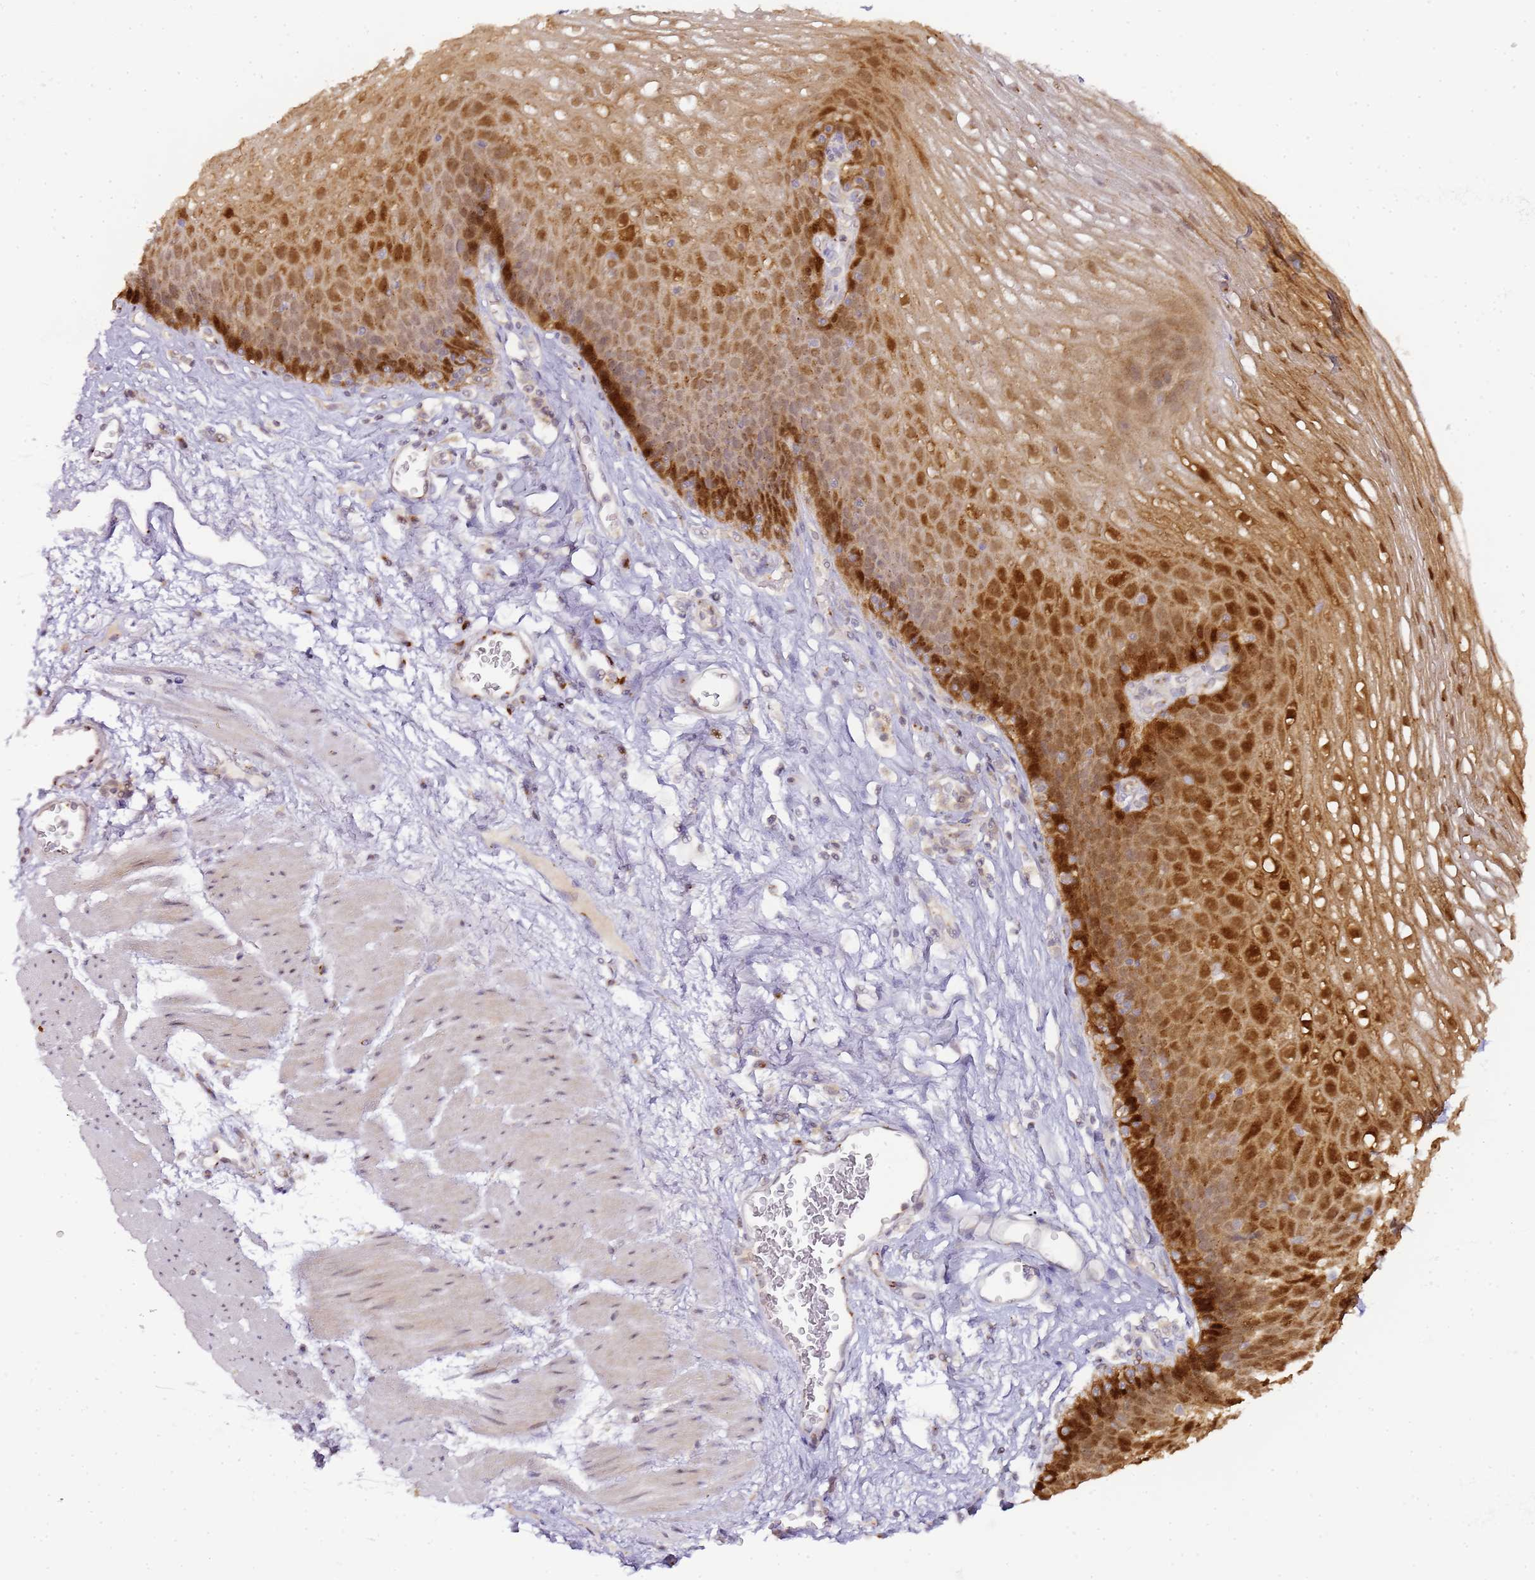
{"staining": {"intensity": "strong", "quantity": "<25%", "location": "cytoplasmic/membranous,nuclear"}, "tissue": "esophagus", "cell_type": "Squamous epithelial cells", "image_type": "normal", "snomed": [{"axis": "morphology", "description": "Normal tissue, NOS"}, {"axis": "topography", "description": "Esophagus"}], "caption": "IHC of normal esophagus shows medium levels of strong cytoplasmic/membranous,nuclear positivity in about <25% of squamous epithelial cells.", "gene": "MRPL49", "patient": {"sex": "female", "age": 66}}